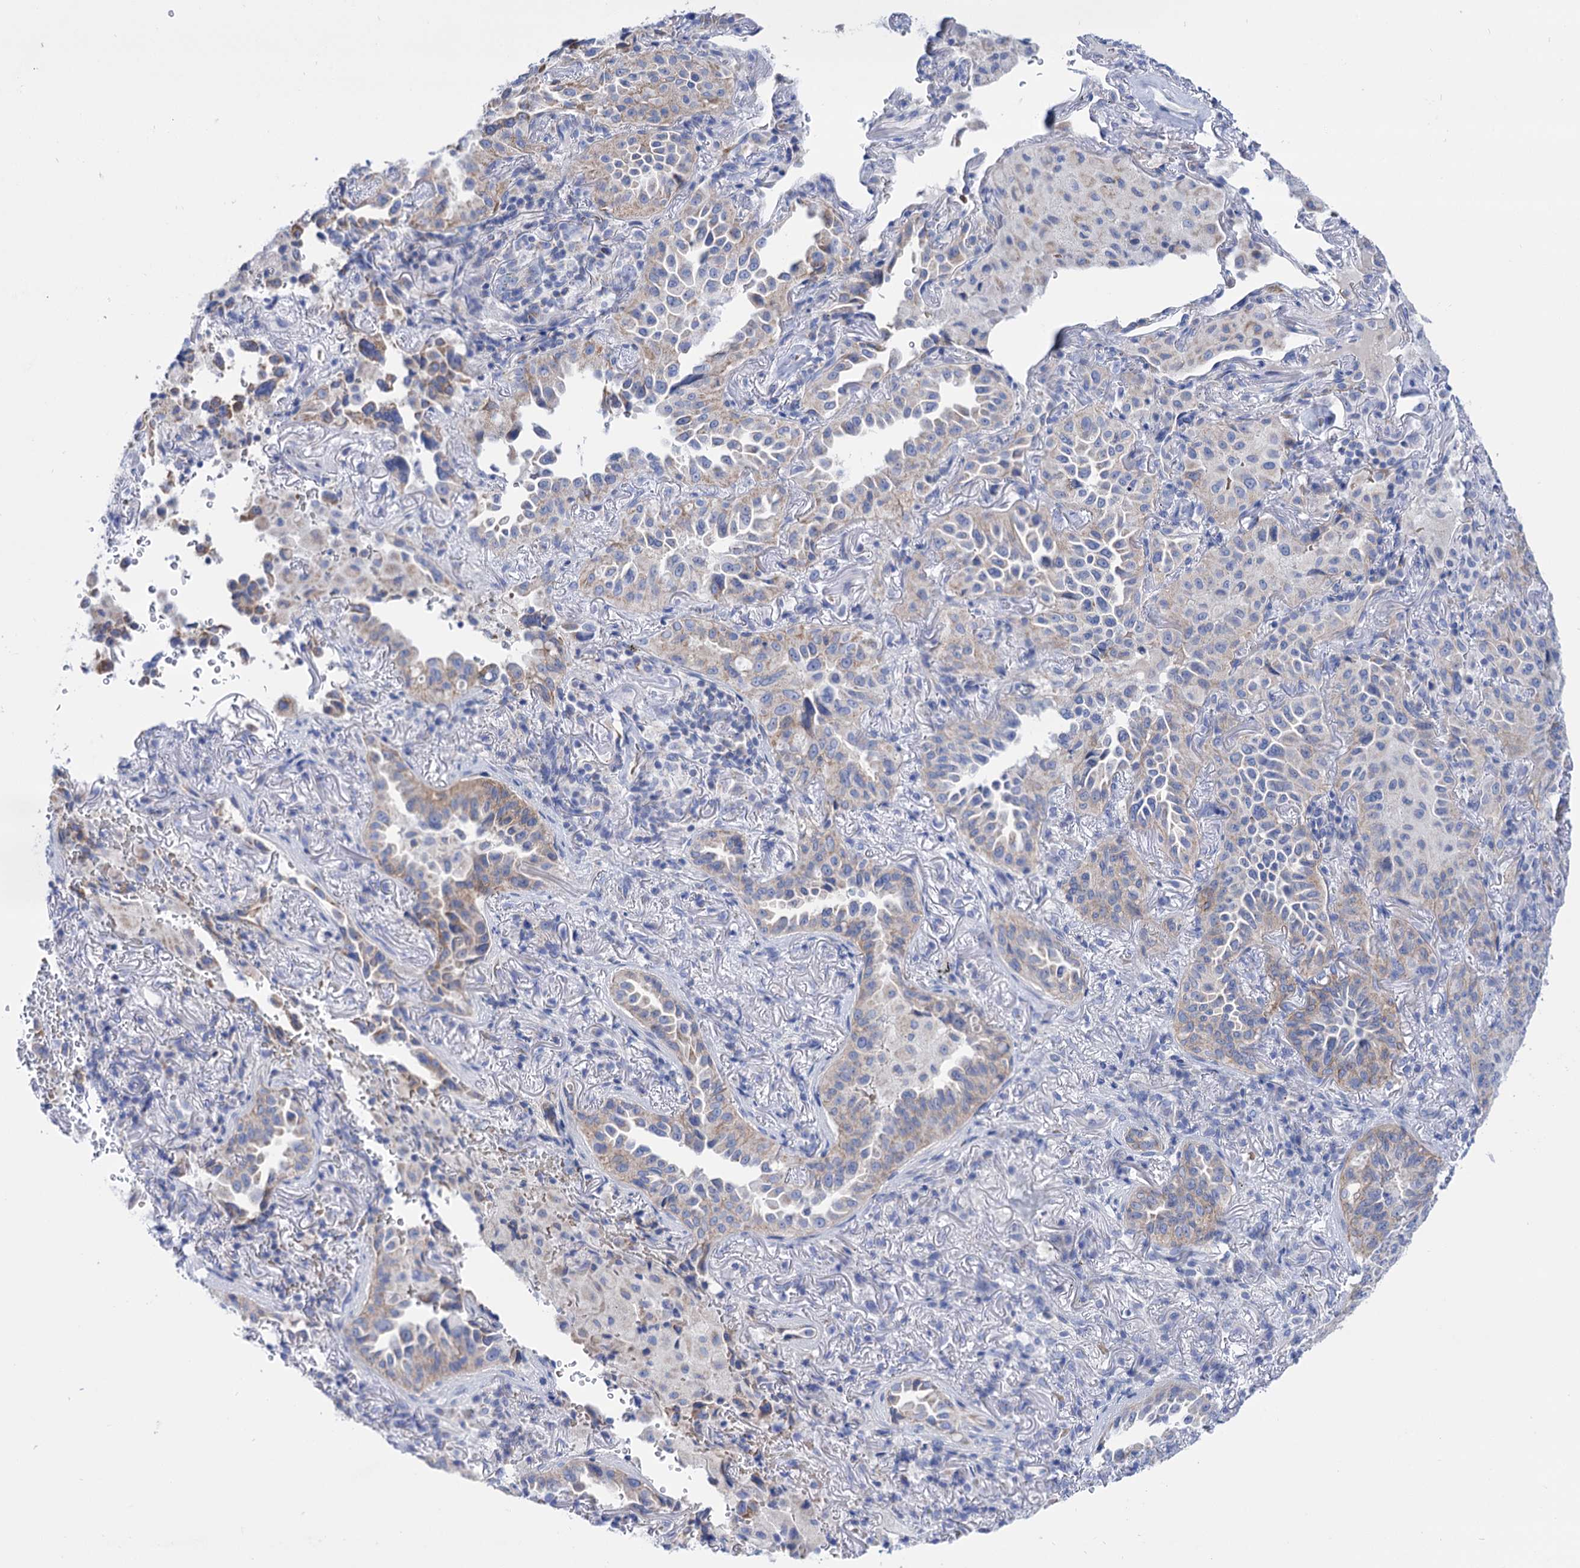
{"staining": {"intensity": "weak", "quantity": "<25%", "location": "cytoplasmic/membranous"}, "tissue": "lung cancer", "cell_type": "Tumor cells", "image_type": "cancer", "snomed": [{"axis": "morphology", "description": "Adenocarcinoma, NOS"}, {"axis": "topography", "description": "Lung"}], "caption": "IHC micrograph of lung cancer (adenocarcinoma) stained for a protein (brown), which demonstrates no staining in tumor cells.", "gene": "YARS2", "patient": {"sex": "female", "age": 69}}